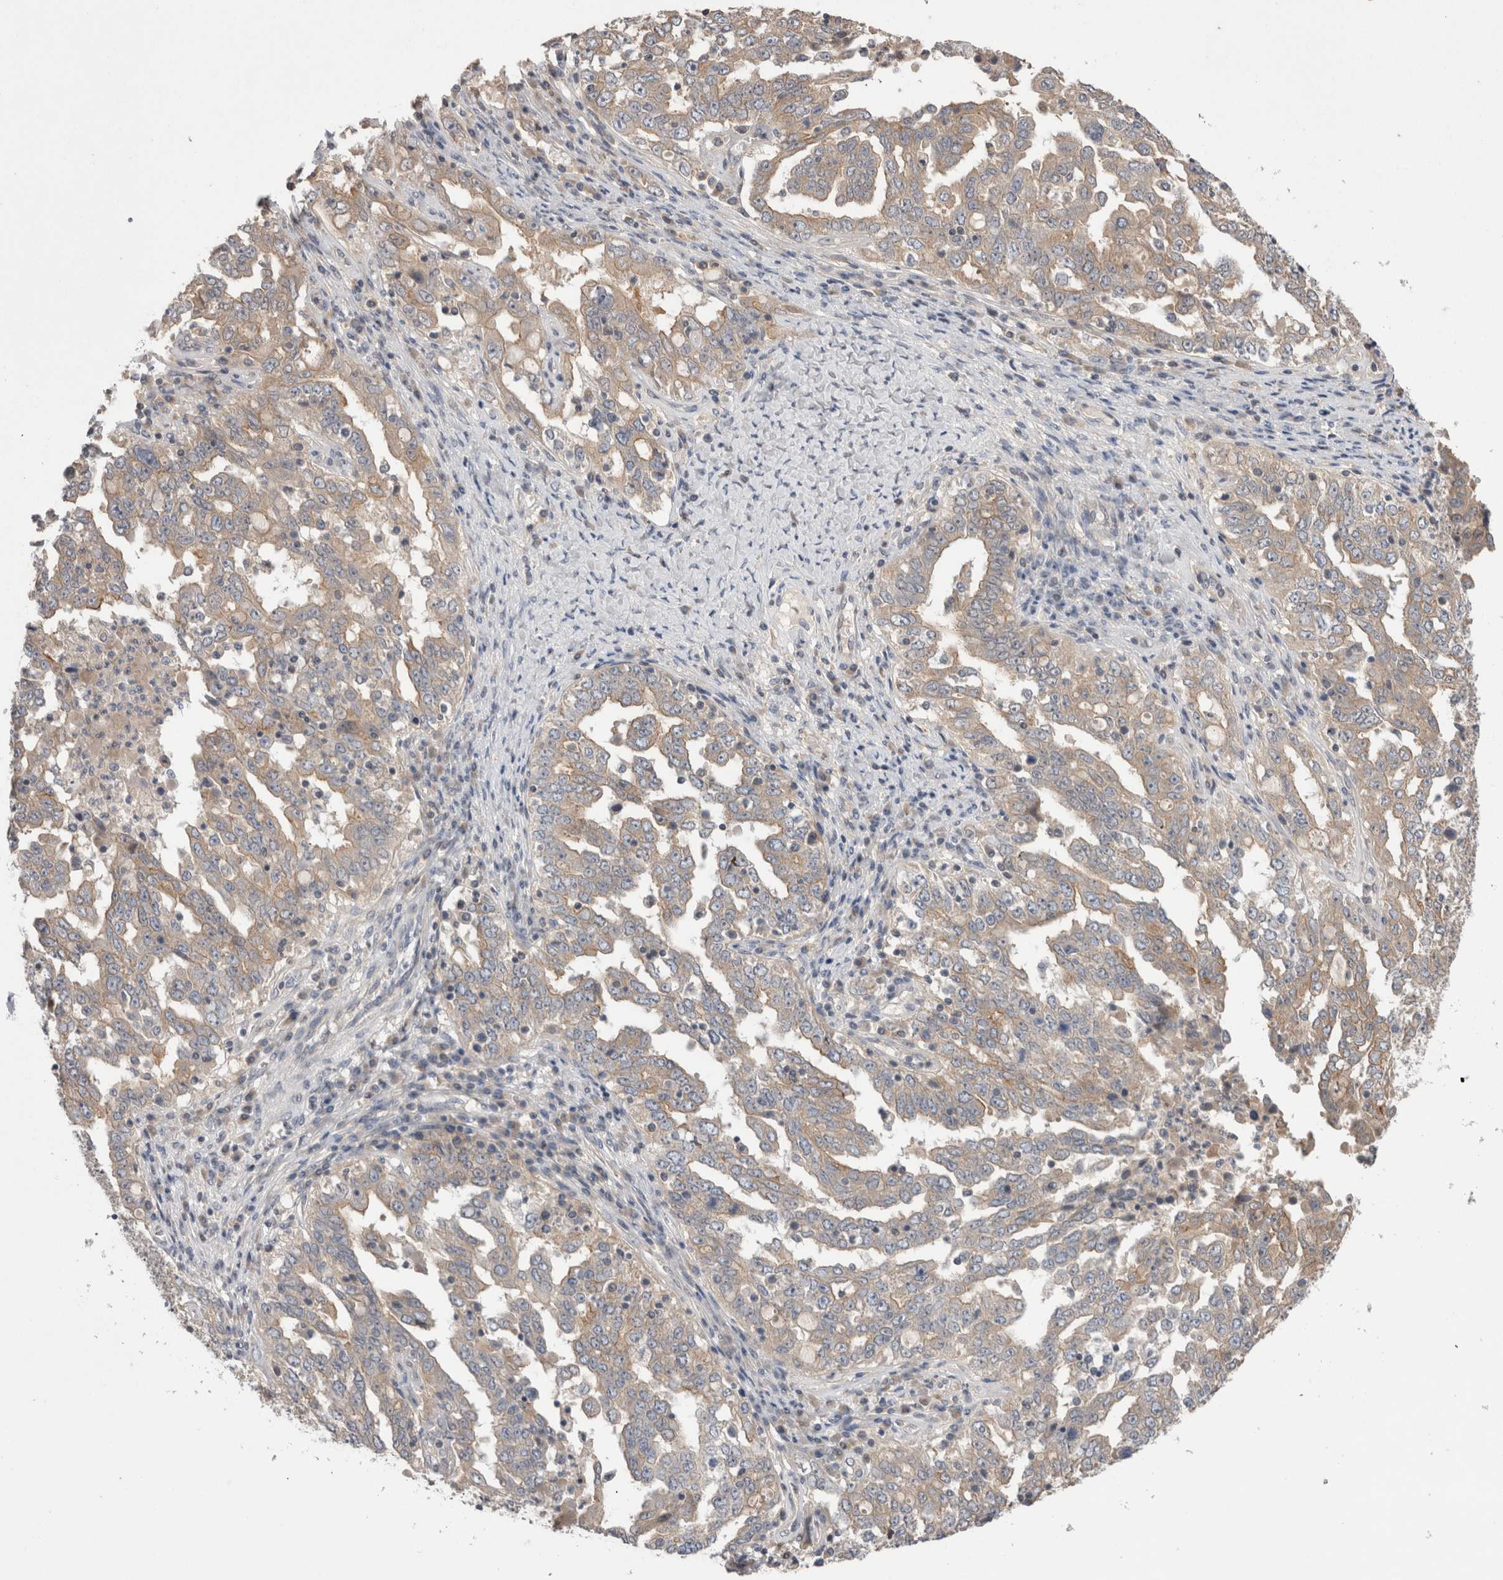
{"staining": {"intensity": "weak", "quantity": ">75%", "location": "cytoplasmic/membranous"}, "tissue": "ovarian cancer", "cell_type": "Tumor cells", "image_type": "cancer", "snomed": [{"axis": "morphology", "description": "Carcinoma, endometroid"}, {"axis": "topography", "description": "Ovary"}], "caption": "Immunohistochemical staining of endometroid carcinoma (ovarian) demonstrates low levels of weak cytoplasmic/membranous expression in approximately >75% of tumor cells.", "gene": "OTOR", "patient": {"sex": "female", "age": 62}}